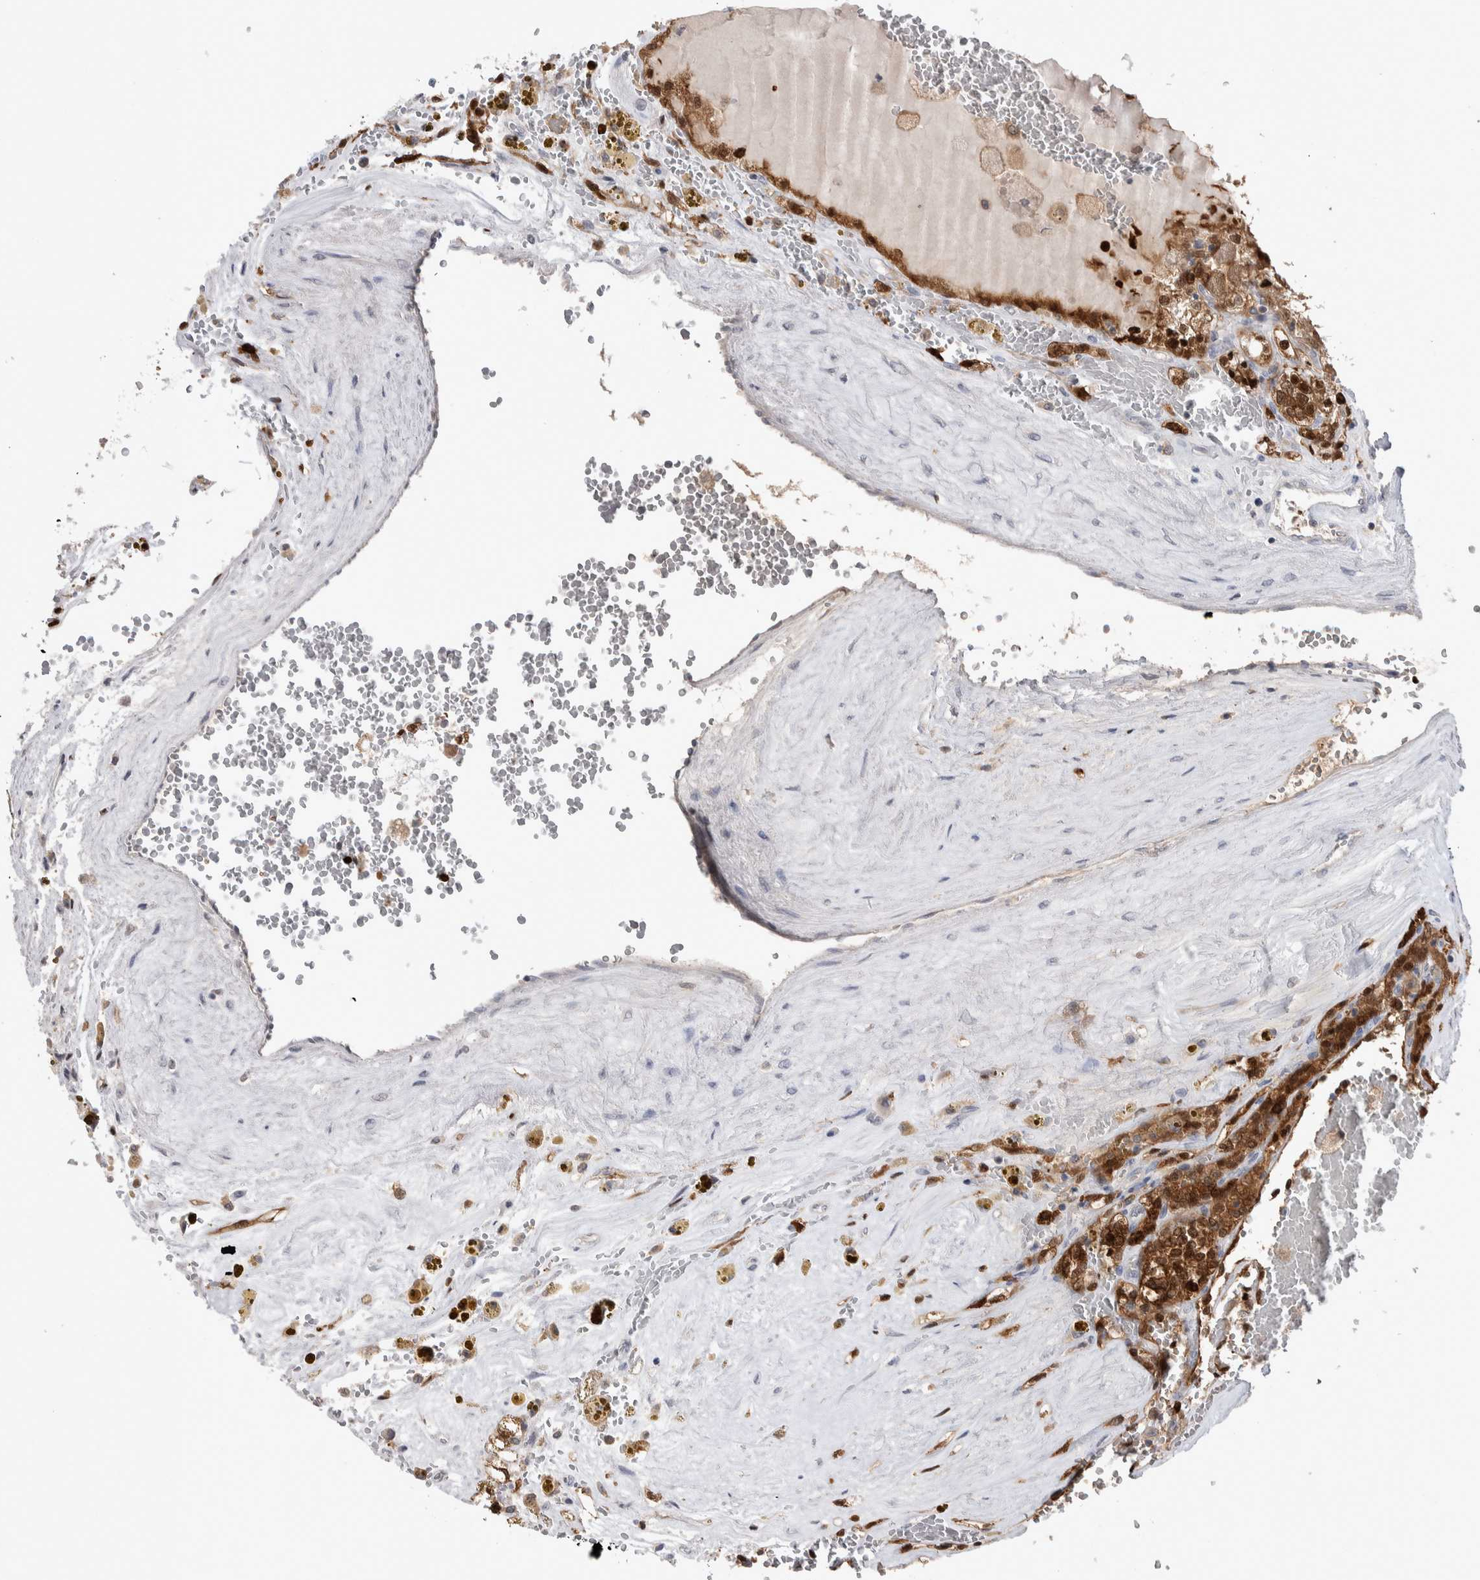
{"staining": {"intensity": "moderate", "quantity": ">75%", "location": "cytoplasmic/membranous,nuclear"}, "tissue": "renal cancer", "cell_type": "Tumor cells", "image_type": "cancer", "snomed": [{"axis": "morphology", "description": "Adenocarcinoma, NOS"}, {"axis": "topography", "description": "Kidney"}], "caption": "A brown stain shows moderate cytoplasmic/membranous and nuclear expression of a protein in human renal cancer tumor cells. The protein of interest is shown in brown color, while the nuclei are stained blue.", "gene": "HTATIP2", "patient": {"sex": "female", "age": 56}}